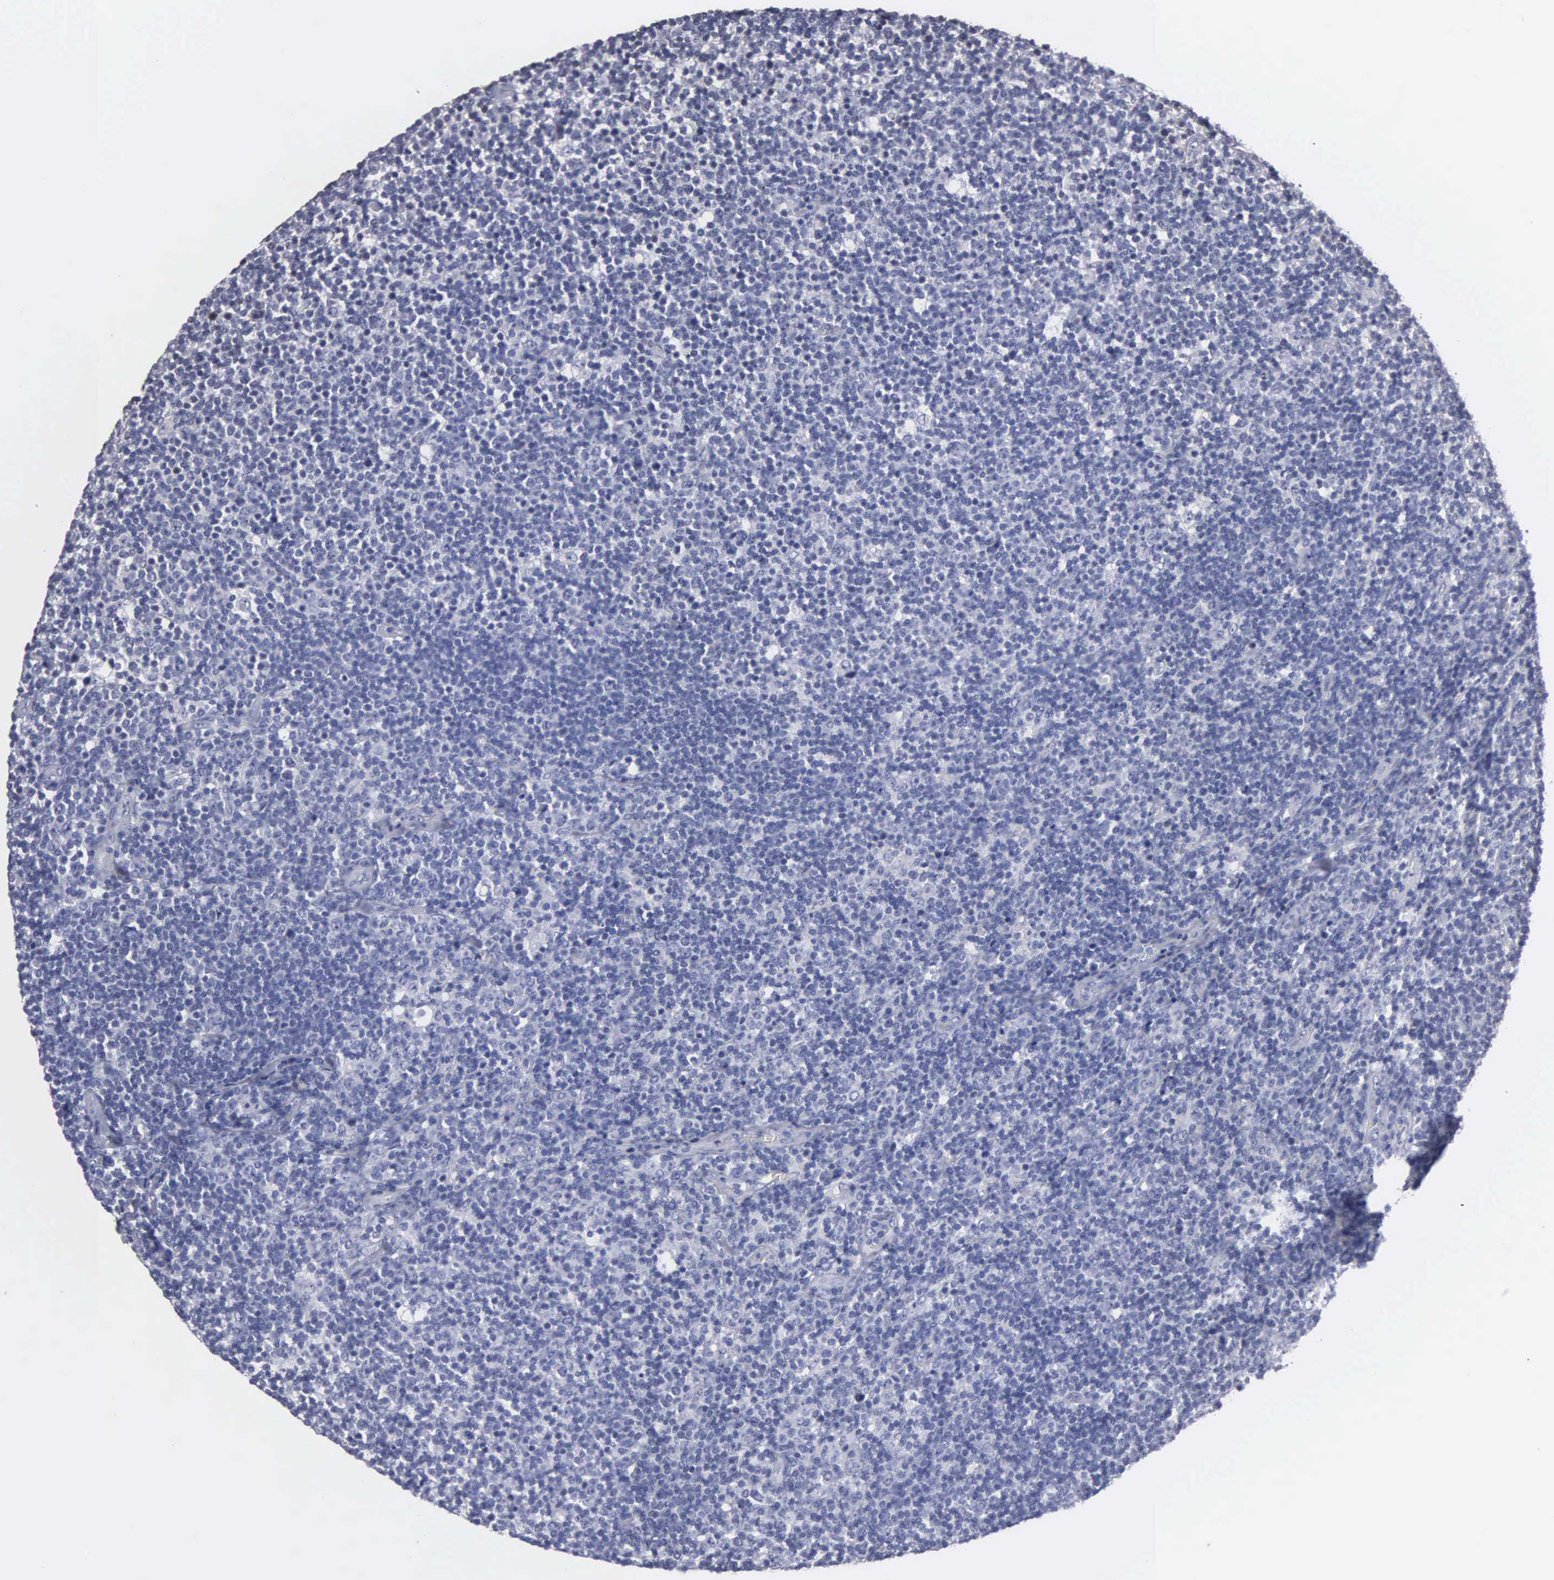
{"staining": {"intensity": "negative", "quantity": "none", "location": "none"}, "tissue": "lymphoma", "cell_type": "Tumor cells", "image_type": "cancer", "snomed": [{"axis": "morphology", "description": "Malignant lymphoma, non-Hodgkin's type, Low grade"}, {"axis": "topography", "description": "Lymph node"}], "caption": "High magnification brightfield microscopy of low-grade malignant lymphoma, non-Hodgkin's type stained with DAB (3,3'-diaminobenzidine) (brown) and counterstained with hematoxylin (blue): tumor cells show no significant positivity.", "gene": "UPB1", "patient": {"sex": "male", "age": 74}}